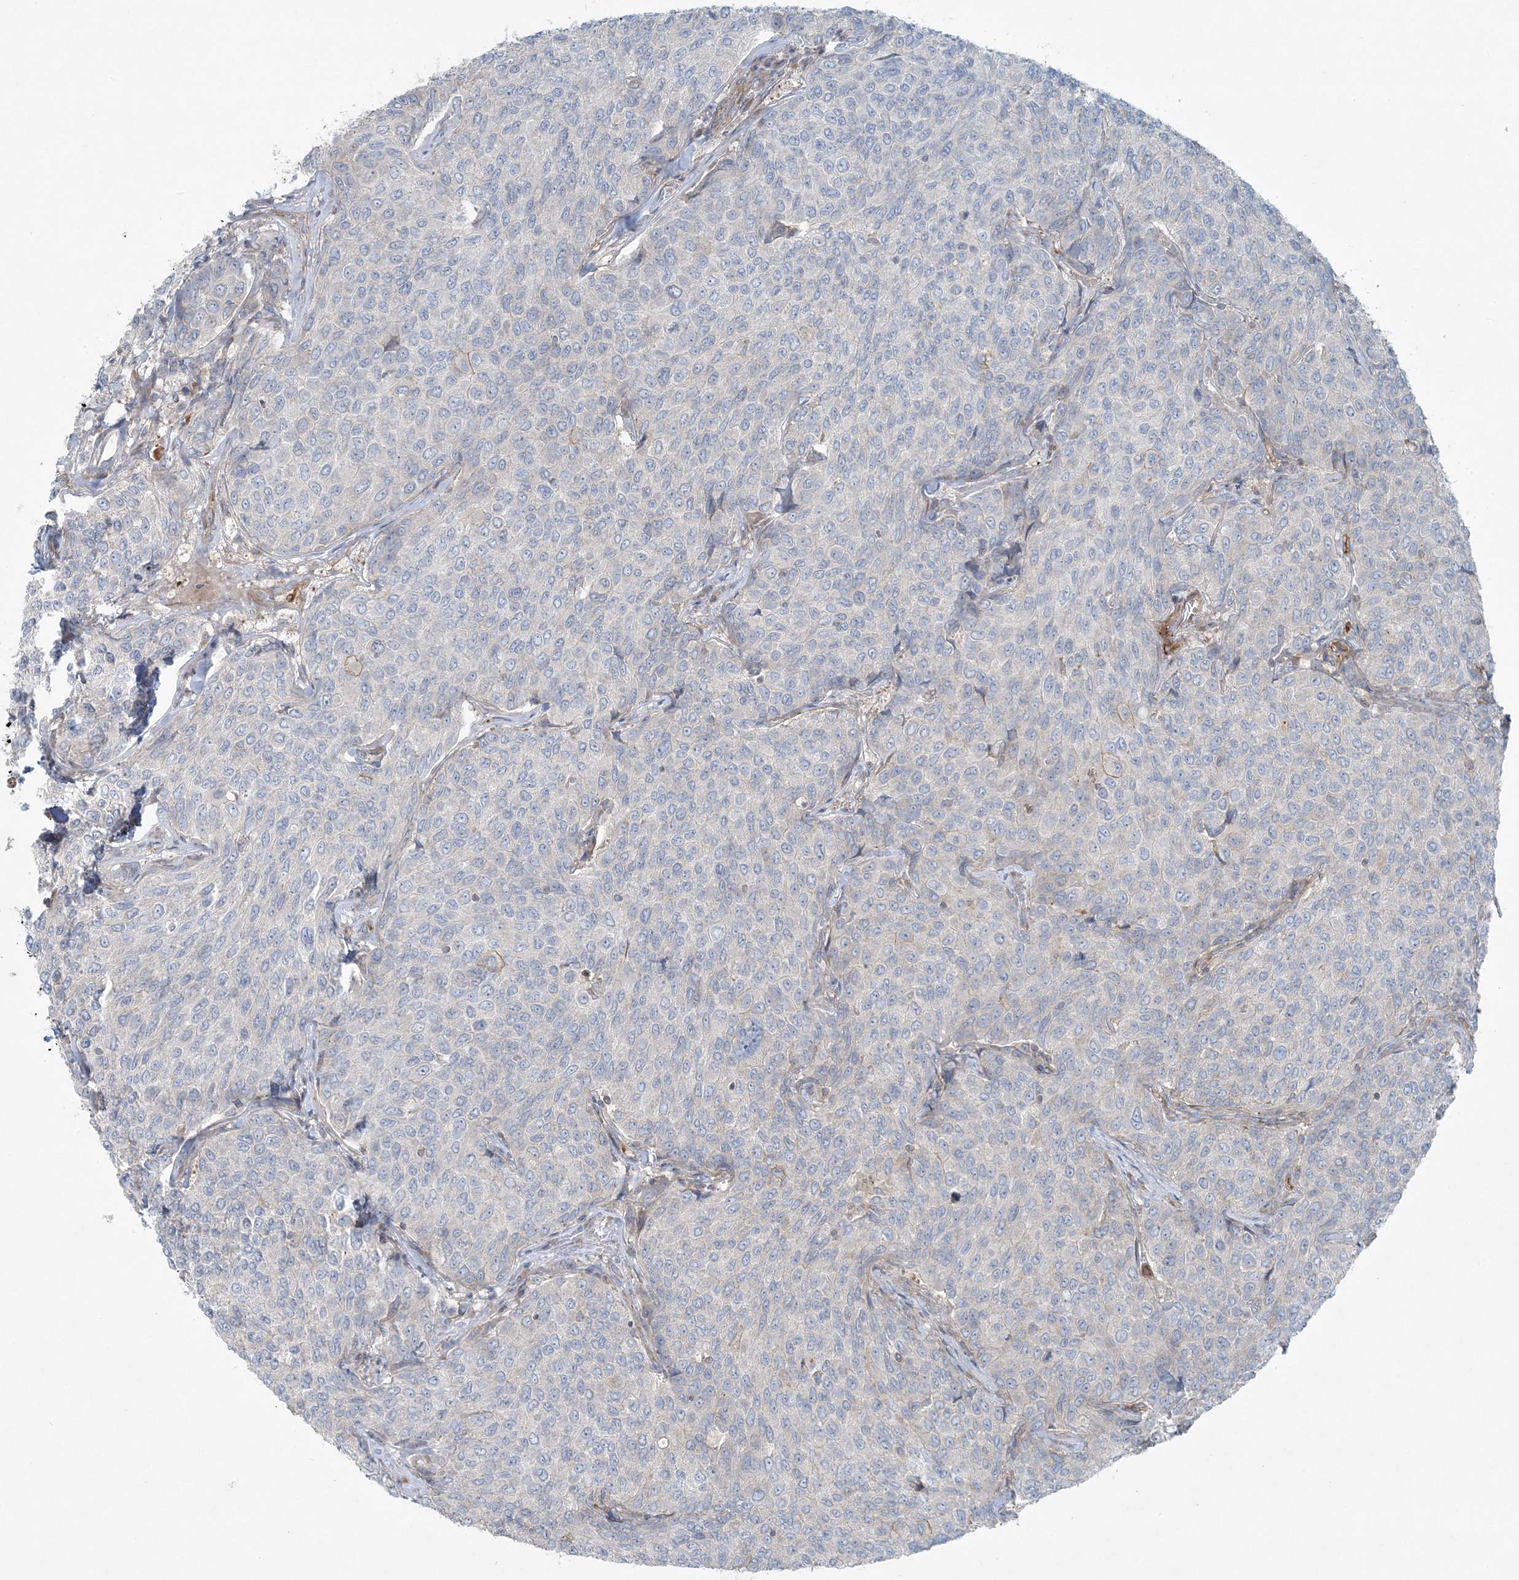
{"staining": {"intensity": "negative", "quantity": "none", "location": "none"}, "tissue": "breast cancer", "cell_type": "Tumor cells", "image_type": "cancer", "snomed": [{"axis": "morphology", "description": "Duct carcinoma"}, {"axis": "topography", "description": "Breast"}], "caption": "DAB immunohistochemical staining of breast infiltrating ductal carcinoma displays no significant staining in tumor cells. (Stains: DAB (3,3'-diaminobenzidine) immunohistochemistry (IHC) with hematoxylin counter stain, Microscopy: brightfield microscopy at high magnification).", "gene": "PIK3R4", "patient": {"sex": "female", "age": 55}}